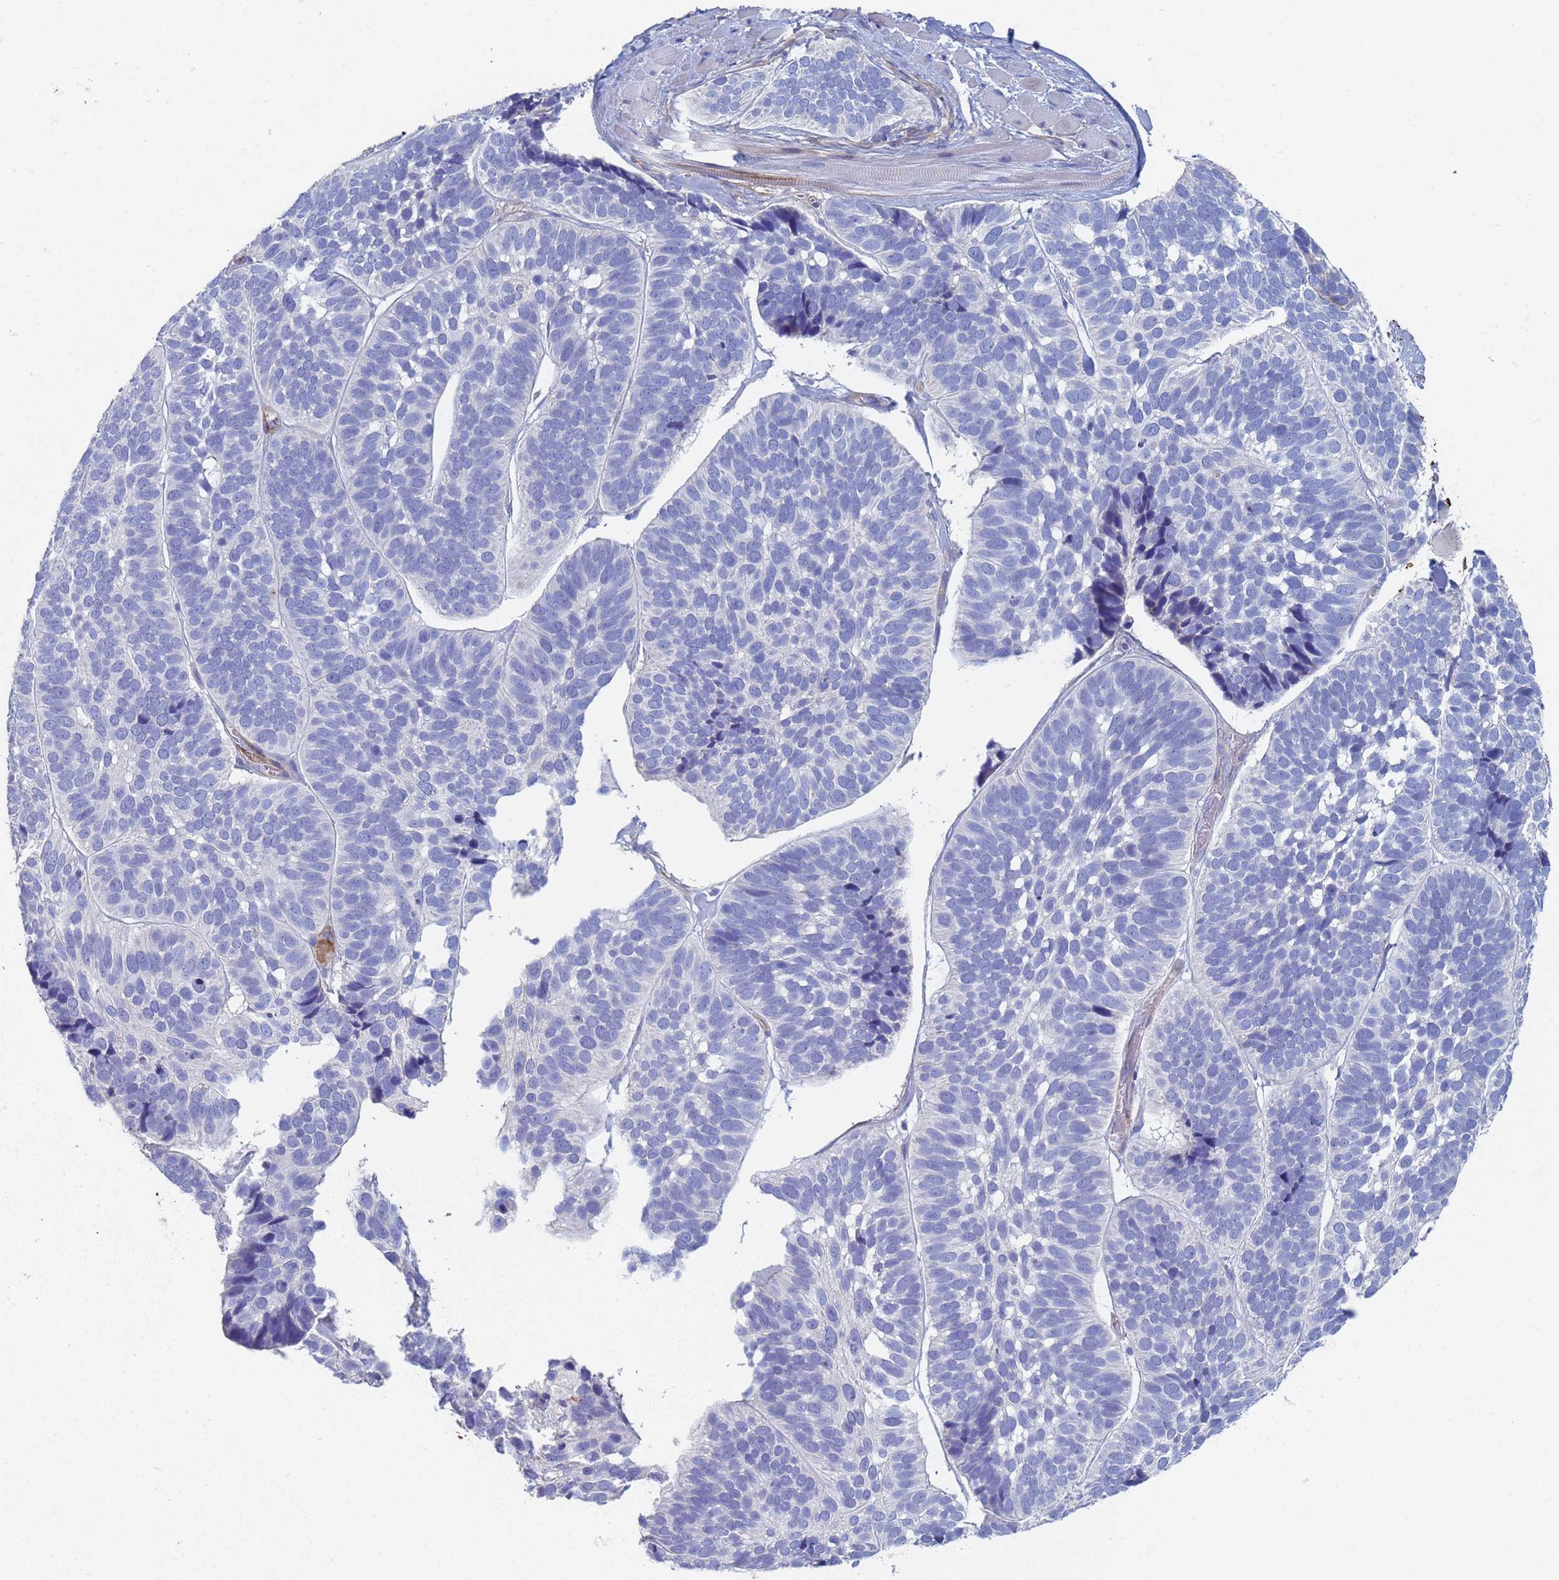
{"staining": {"intensity": "negative", "quantity": "none", "location": "none"}, "tissue": "skin cancer", "cell_type": "Tumor cells", "image_type": "cancer", "snomed": [{"axis": "morphology", "description": "Basal cell carcinoma"}, {"axis": "topography", "description": "Skin"}], "caption": "Immunohistochemistry histopathology image of neoplastic tissue: skin cancer (basal cell carcinoma) stained with DAB (3,3'-diaminobenzidine) reveals no significant protein positivity in tumor cells.", "gene": "ABCA8", "patient": {"sex": "male", "age": 62}}